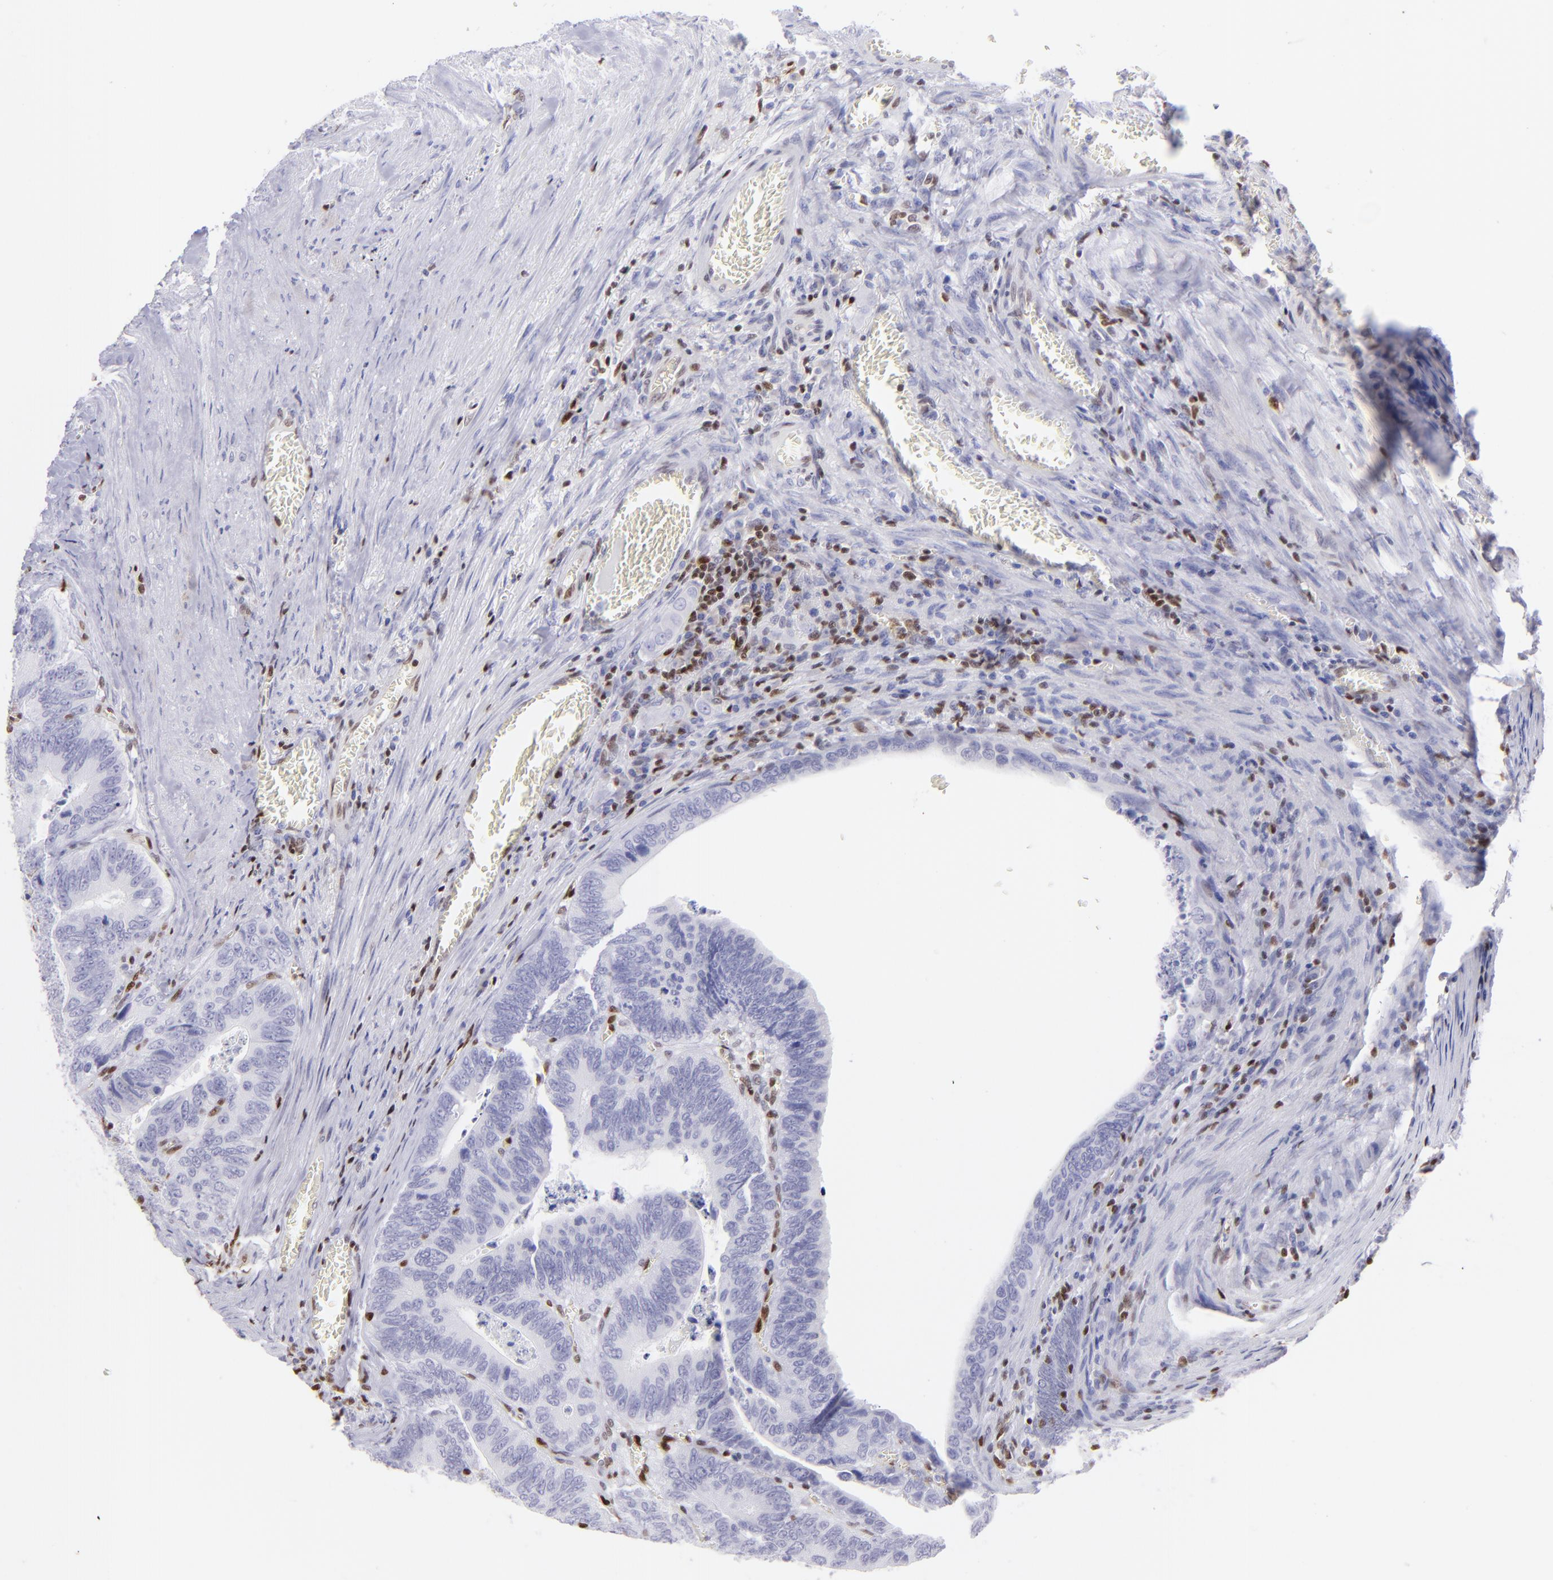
{"staining": {"intensity": "negative", "quantity": "none", "location": "none"}, "tissue": "colorectal cancer", "cell_type": "Tumor cells", "image_type": "cancer", "snomed": [{"axis": "morphology", "description": "Adenocarcinoma, NOS"}, {"axis": "topography", "description": "Colon"}], "caption": "A photomicrograph of colorectal cancer (adenocarcinoma) stained for a protein exhibits no brown staining in tumor cells.", "gene": "ETS1", "patient": {"sex": "male", "age": 72}}